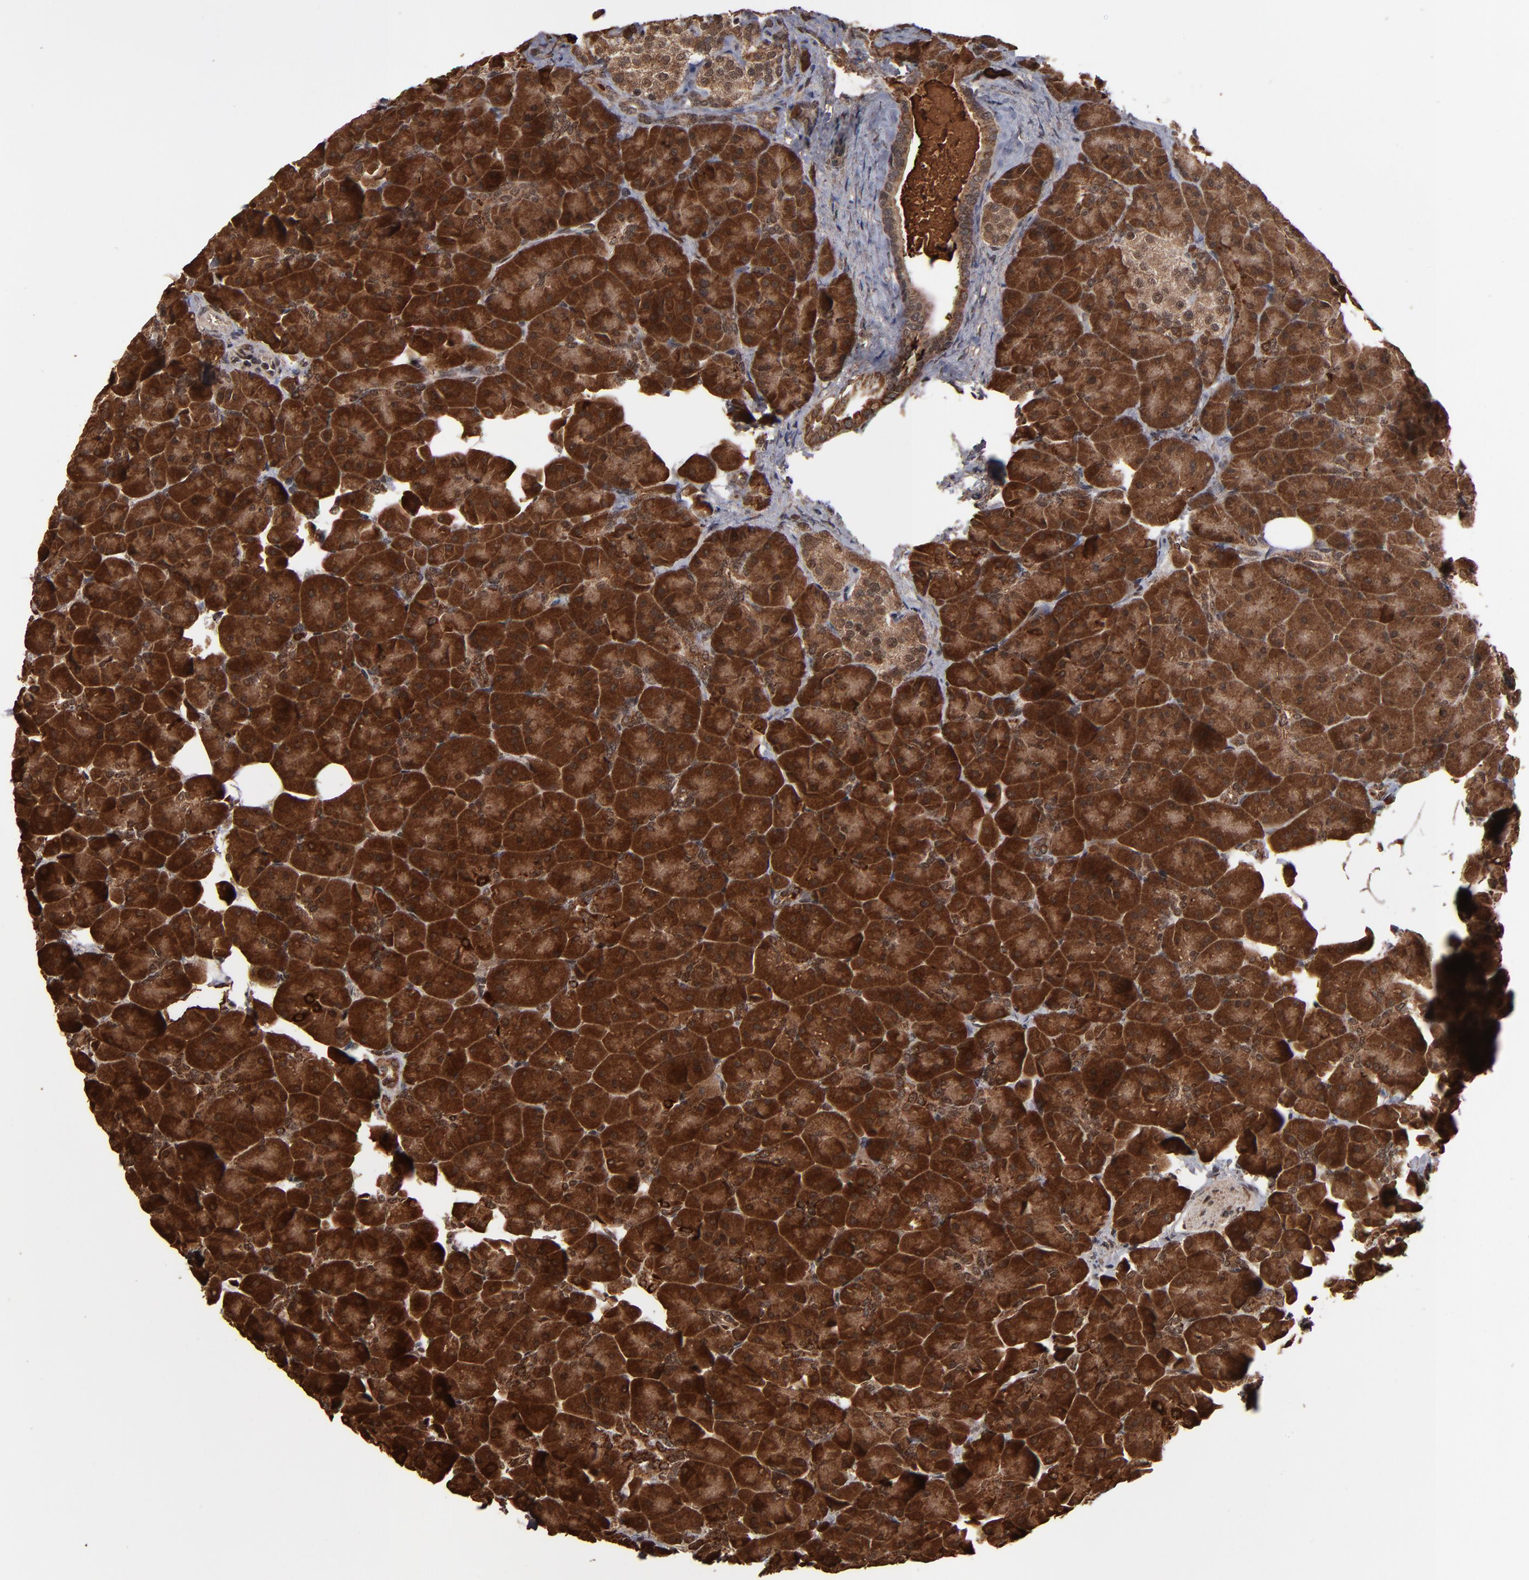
{"staining": {"intensity": "strong", "quantity": ">75%", "location": "cytoplasmic/membranous"}, "tissue": "pancreas", "cell_type": "Exocrine glandular cells", "image_type": "normal", "snomed": [{"axis": "morphology", "description": "Normal tissue, NOS"}, {"axis": "topography", "description": "Pancreas"}], "caption": "Immunohistochemical staining of unremarkable human pancreas exhibits high levels of strong cytoplasmic/membranous expression in about >75% of exocrine glandular cells. The staining was performed using DAB (3,3'-diaminobenzidine) to visualize the protein expression in brown, while the nuclei were stained in blue with hematoxylin (Magnification: 20x).", "gene": "NXF2B", "patient": {"sex": "male", "age": 66}}